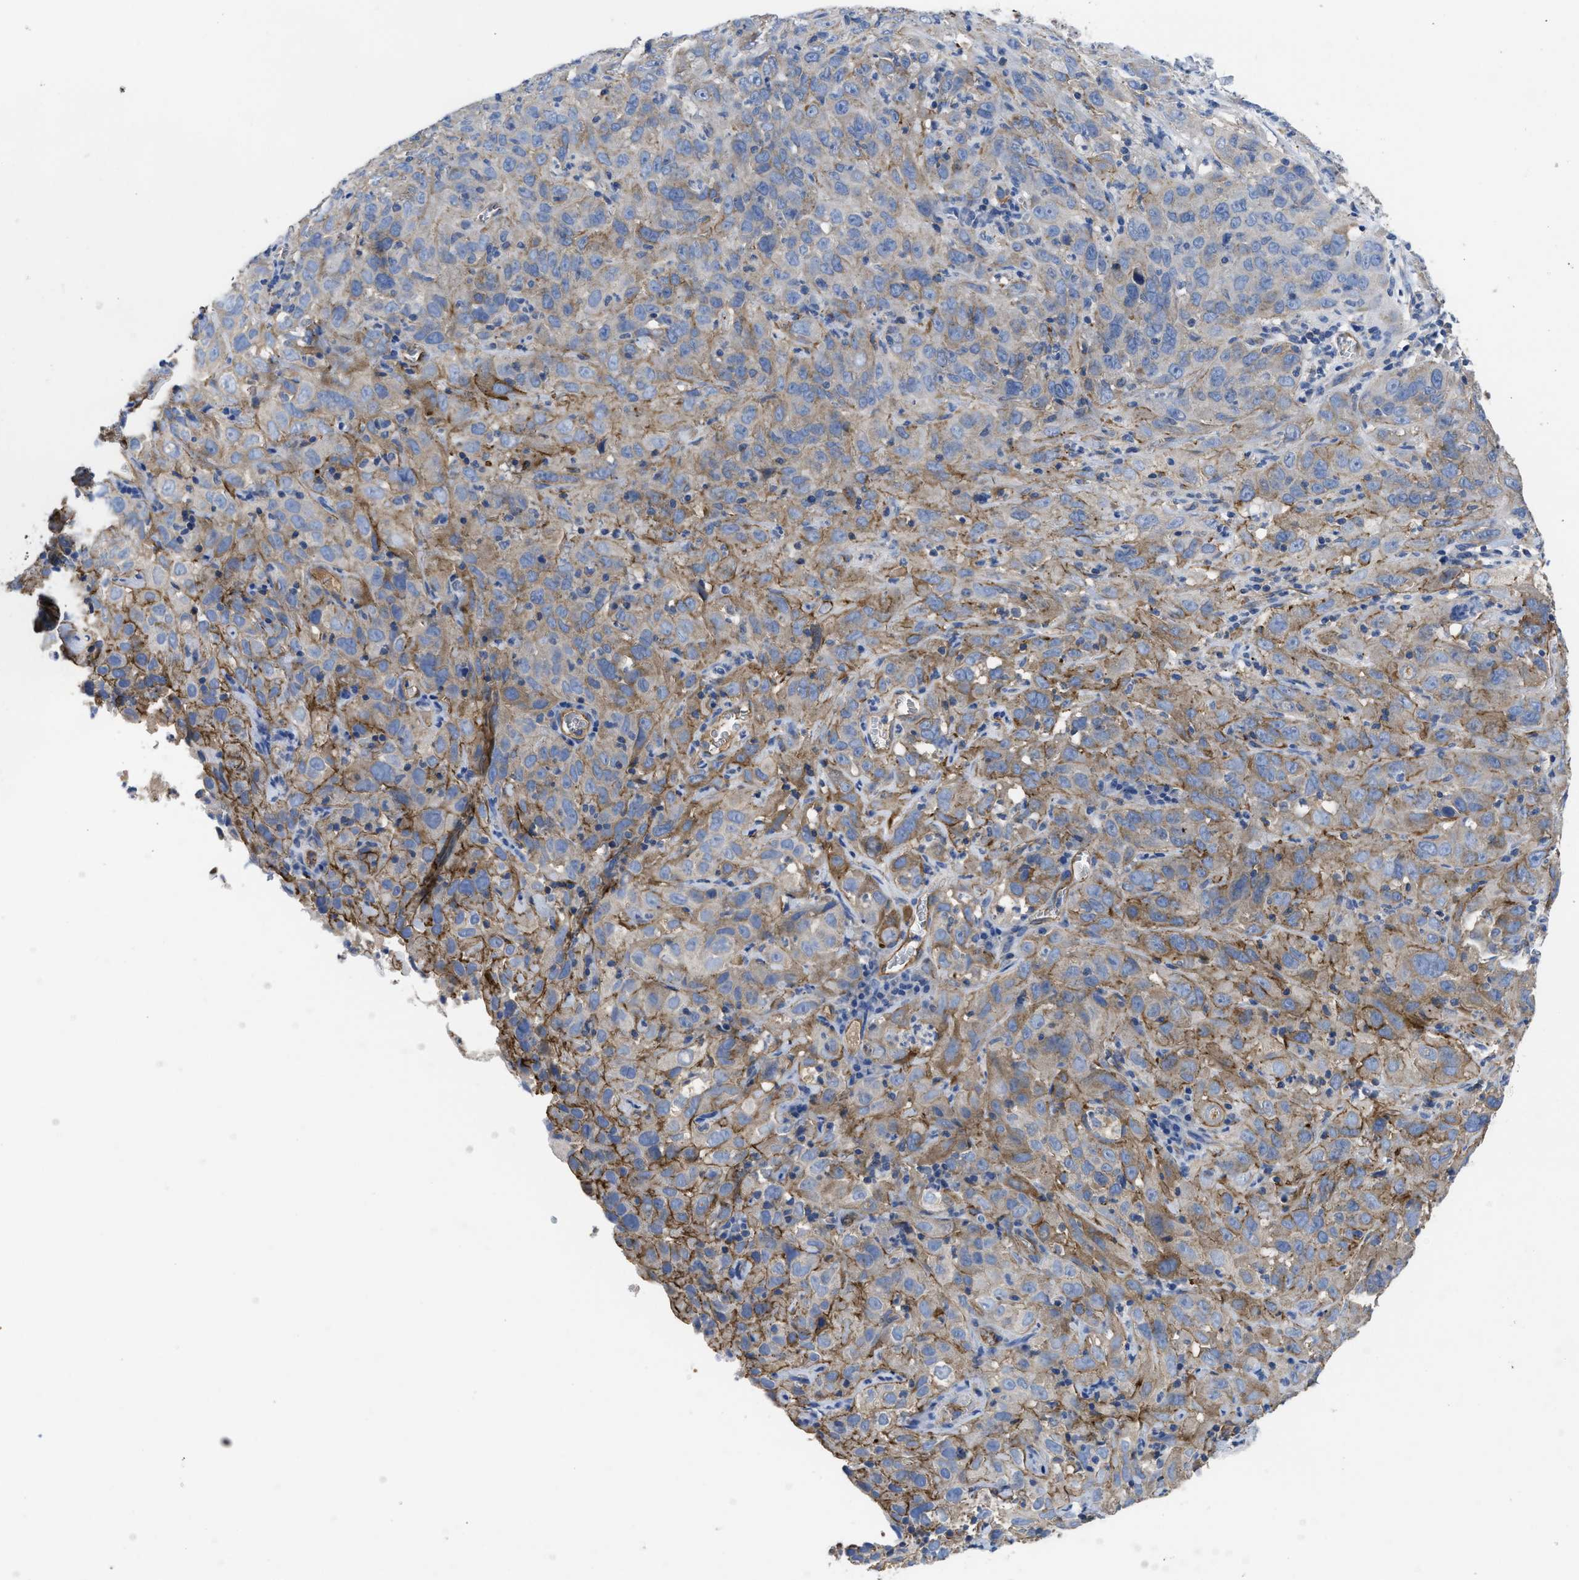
{"staining": {"intensity": "moderate", "quantity": "<25%", "location": "cytoplasmic/membranous"}, "tissue": "cervical cancer", "cell_type": "Tumor cells", "image_type": "cancer", "snomed": [{"axis": "morphology", "description": "Squamous cell carcinoma, NOS"}, {"axis": "topography", "description": "Cervix"}], "caption": "There is low levels of moderate cytoplasmic/membranous expression in tumor cells of cervical squamous cell carcinoma, as demonstrated by immunohistochemical staining (brown color).", "gene": "USP4", "patient": {"sex": "female", "age": 32}}